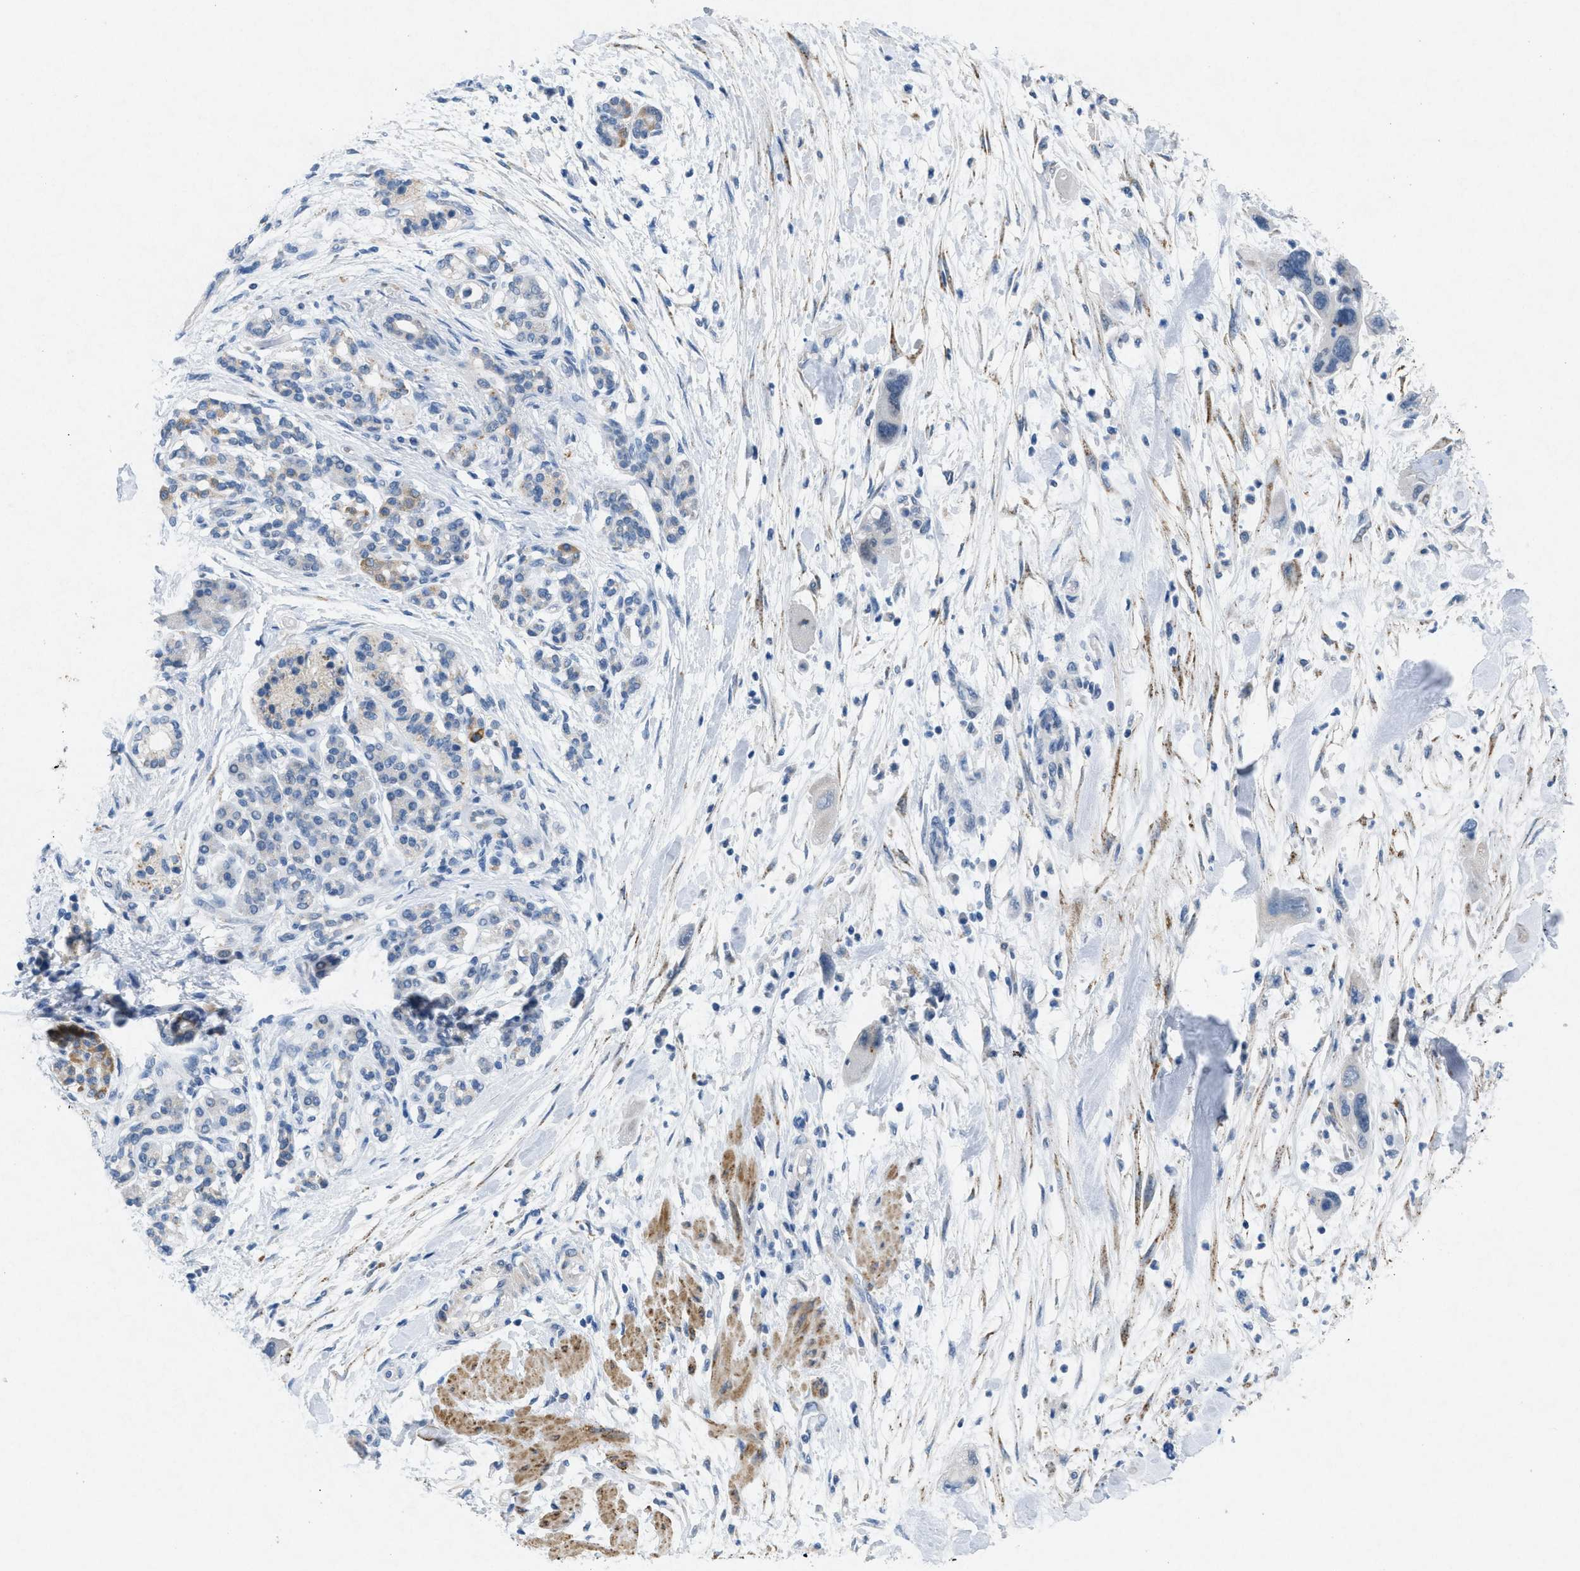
{"staining": {"intensity": "negative", "quantity": "none", "location": "none"}, "tissue": "pancreatic cancer", "cell_type": "Tumor cells", "image_type": "cancer", "snomed": [{"axis": "morphology", "description": "Normal tissue, NOS"}, {"axis": "morphology", "description": "Adenocarcinoma, NOS"}, {"axis": "topography", "description": "Pancreas"}], "caption": "This is an IHC image of pancreatic cancer. There is no expression in tumor cells.", "gene": "TASOR", "patient": {"sex": "female", "age": 71}}